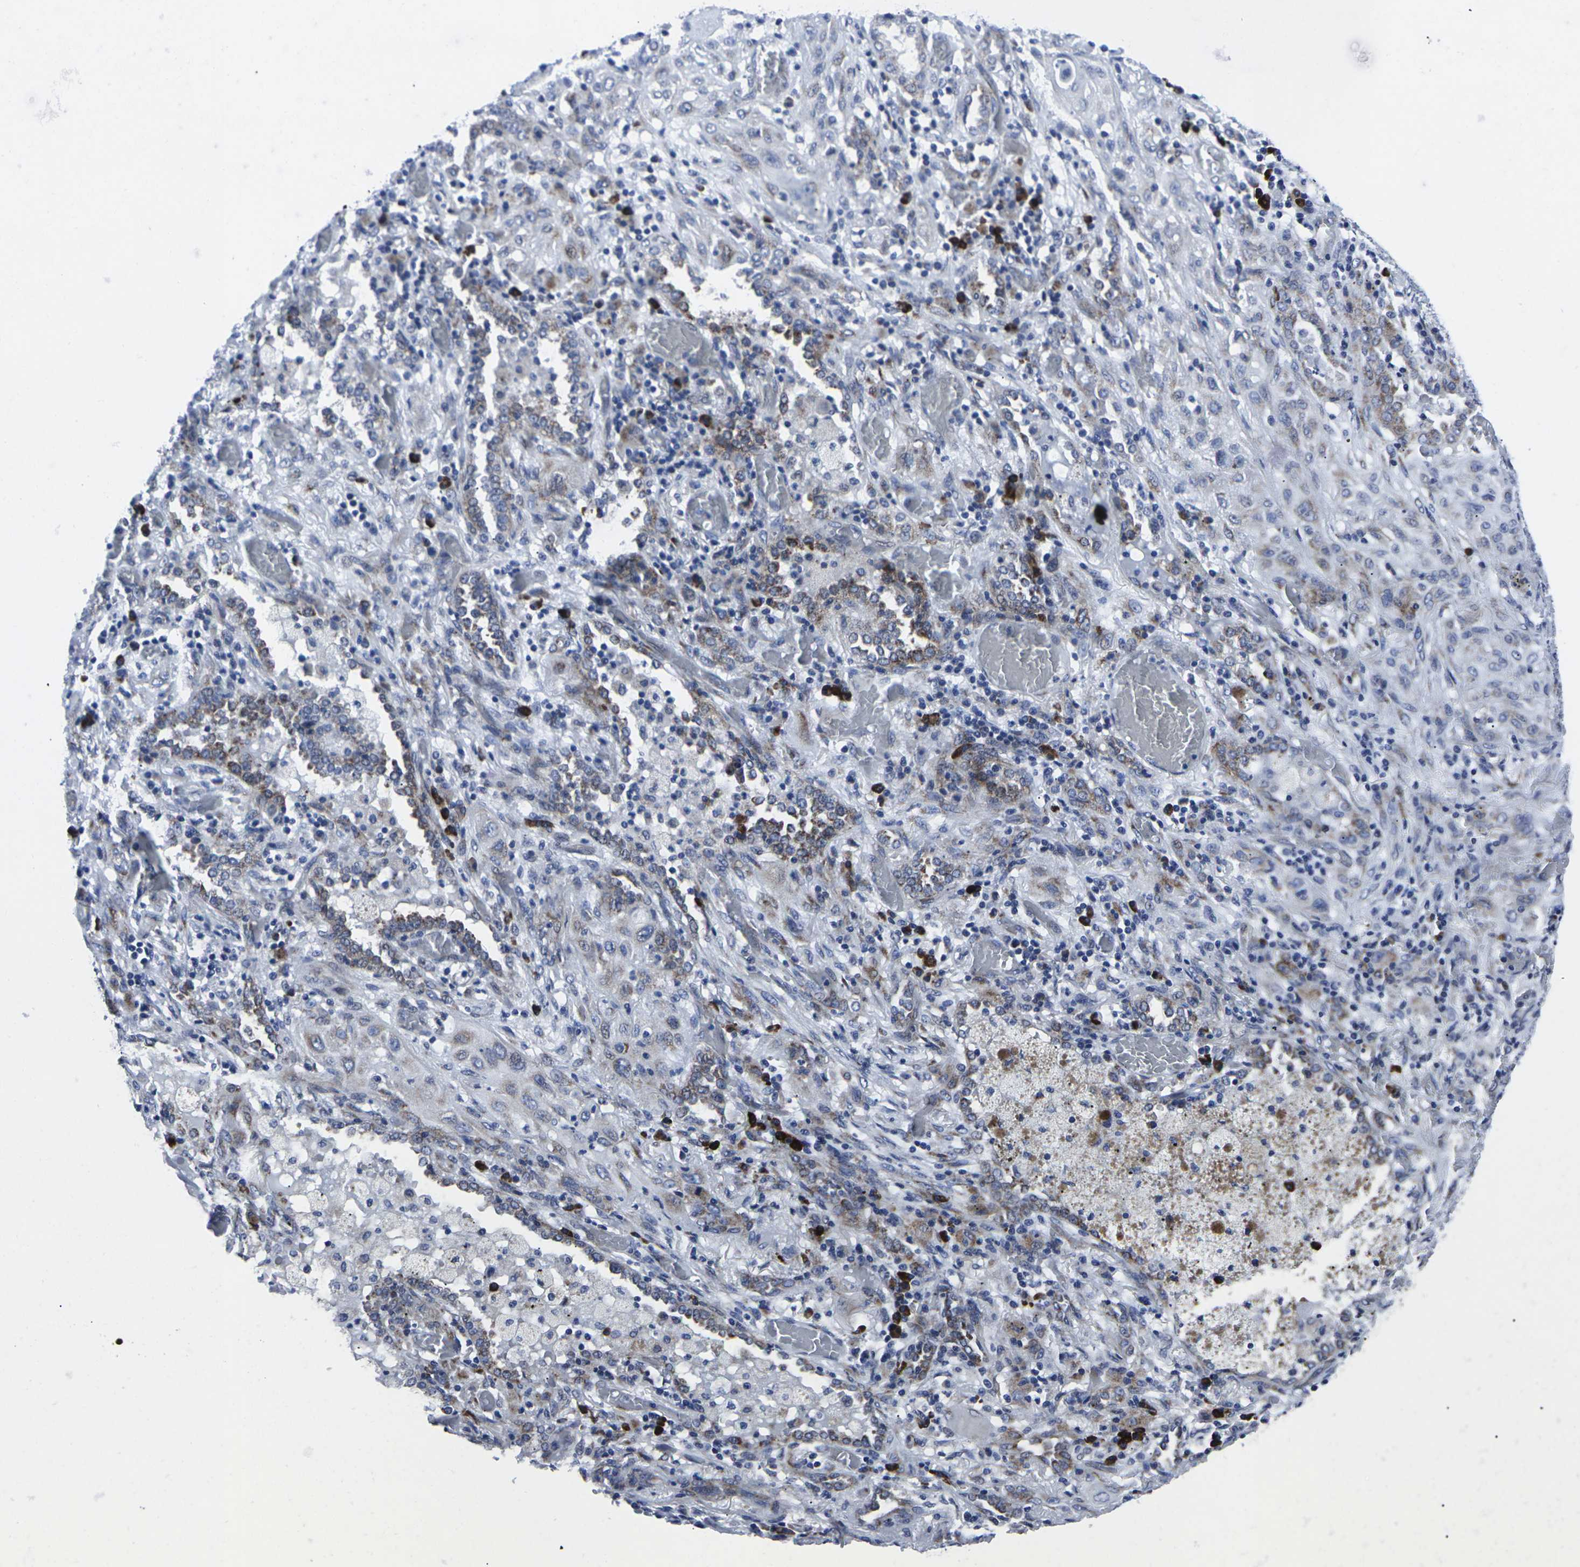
{"staining": {"intensity": "moderate", "quantity": "25%-75%", "location": "cytoplasmic/membranous"}, "tissue": "lung cancer", "cell_type": "Tumor cells", "image_type": "cancer", "snomed": [{"axis": "morphology", "description": "Squamous cell carcinoma, NOS"}, {"axis": "topography", "description": "Lung"}], "caption": "High-magnification brightfield microscopy of lung cancer (squamous cell carcinoma) stained with DAB (3,3'-diaminobenzidine) (brown) and counterstained with hematoxylin (blue). tumor cells exhibit moderate cytoplasmic/membranous expression is present in about25%-75% of cells. (IHC, brightfield microscopy, high magnification).", "gene": "RPN1", "patient": {"sex": "female", "age": 47}}